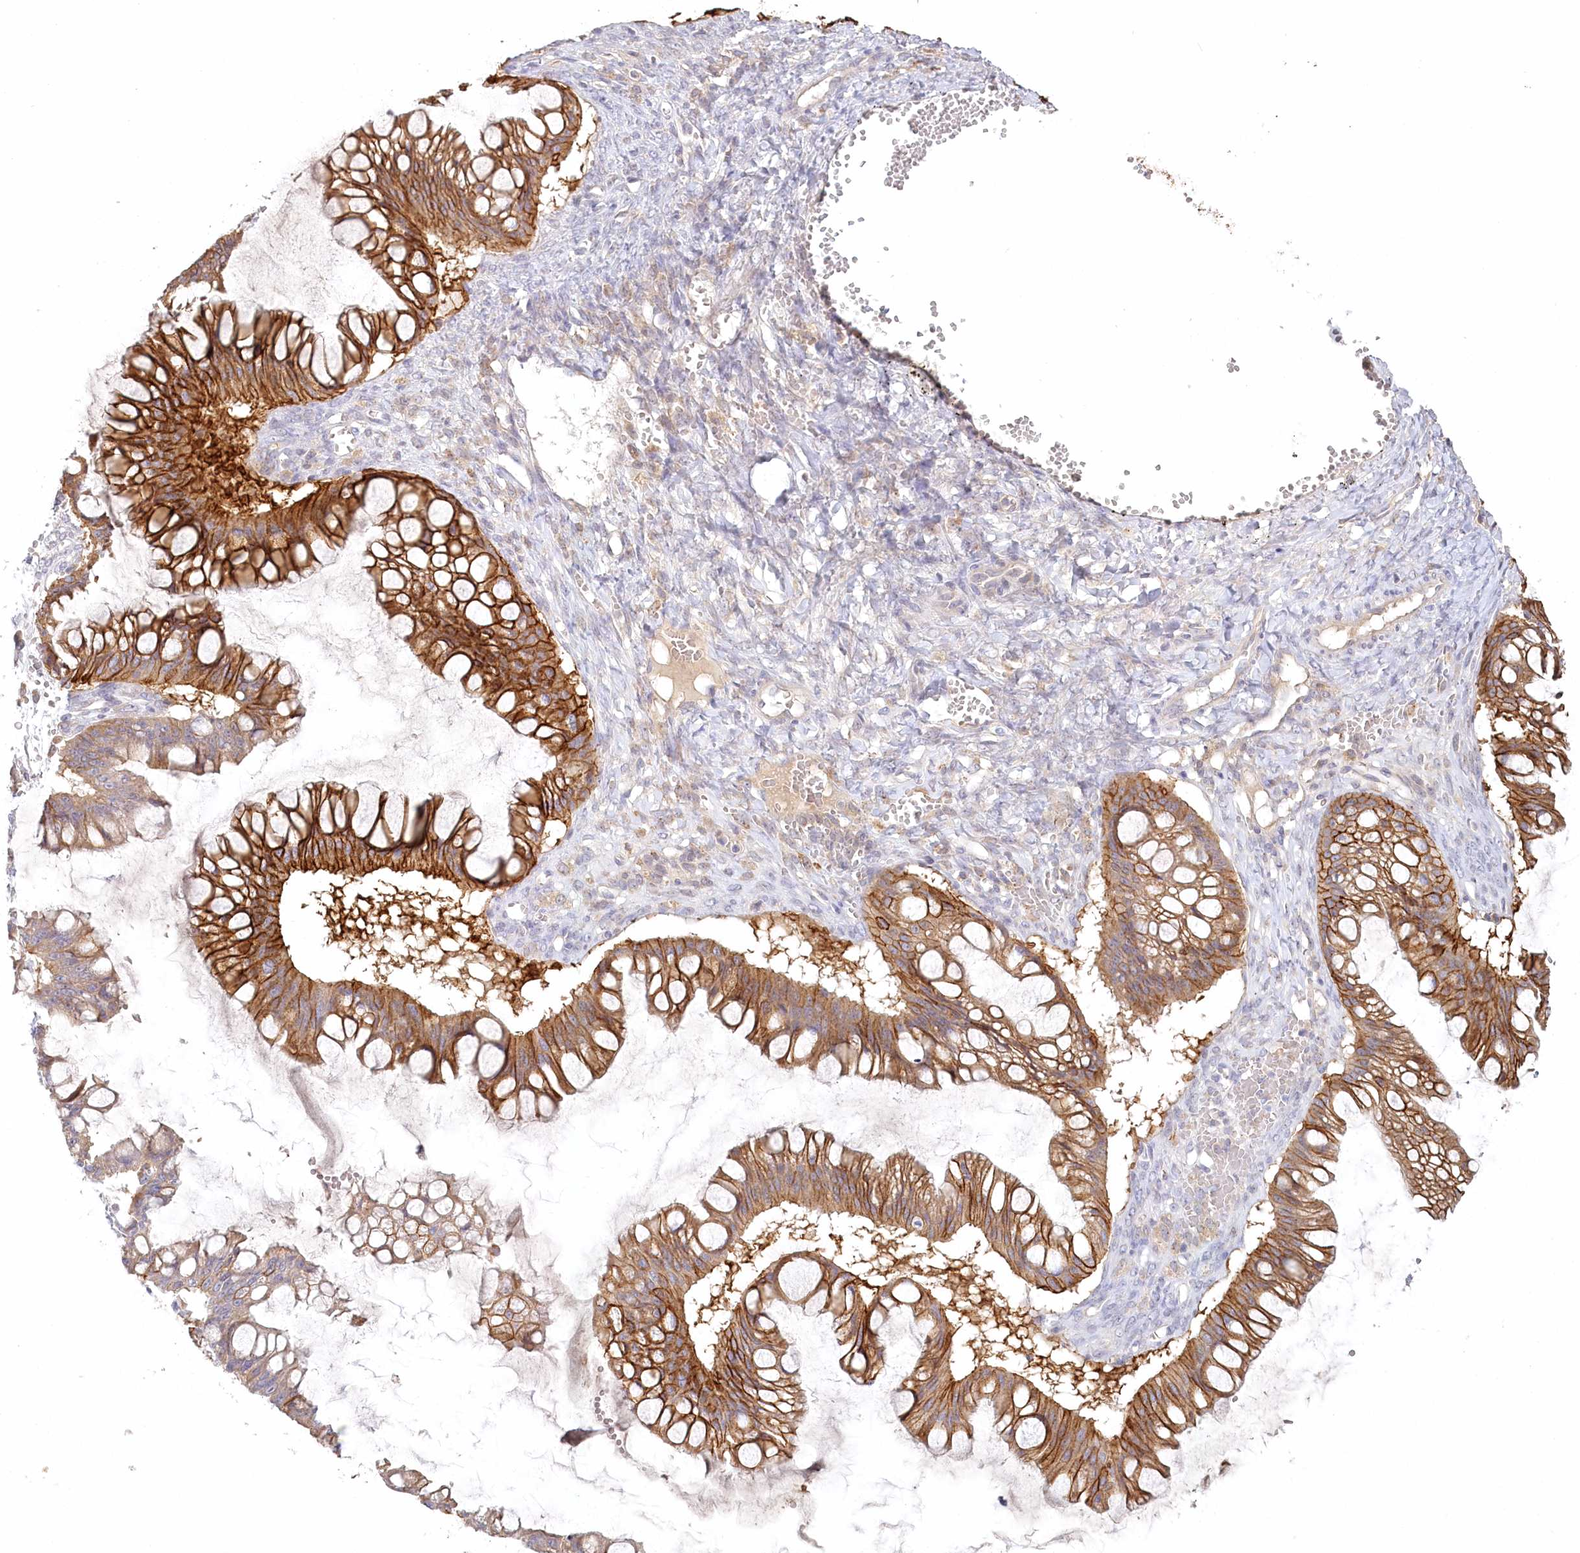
{"staining": {"intensity": "moderate", "quantity": ">75%", "location": "cytoplasmic/membranous"}, "tissue": "ovarian cancer", "cell_type": "Tumor cells", "image_type": "cancer", "snomed": [{"axis": "morphology", "description": "Cystadenocarcinoma, mucinous, NOS"}, {"axis": "topography", "description": "Ovary"}], "caption": "Brown immunohistochemical staining in human mucinous cystadenocarcinoma (ovarian) reveals moderate cytoplasmic/membranous expression in approximately >75% of tumor cells.", "gene": "VSIG1", "patient": {"sex": "female", "age": 73}}